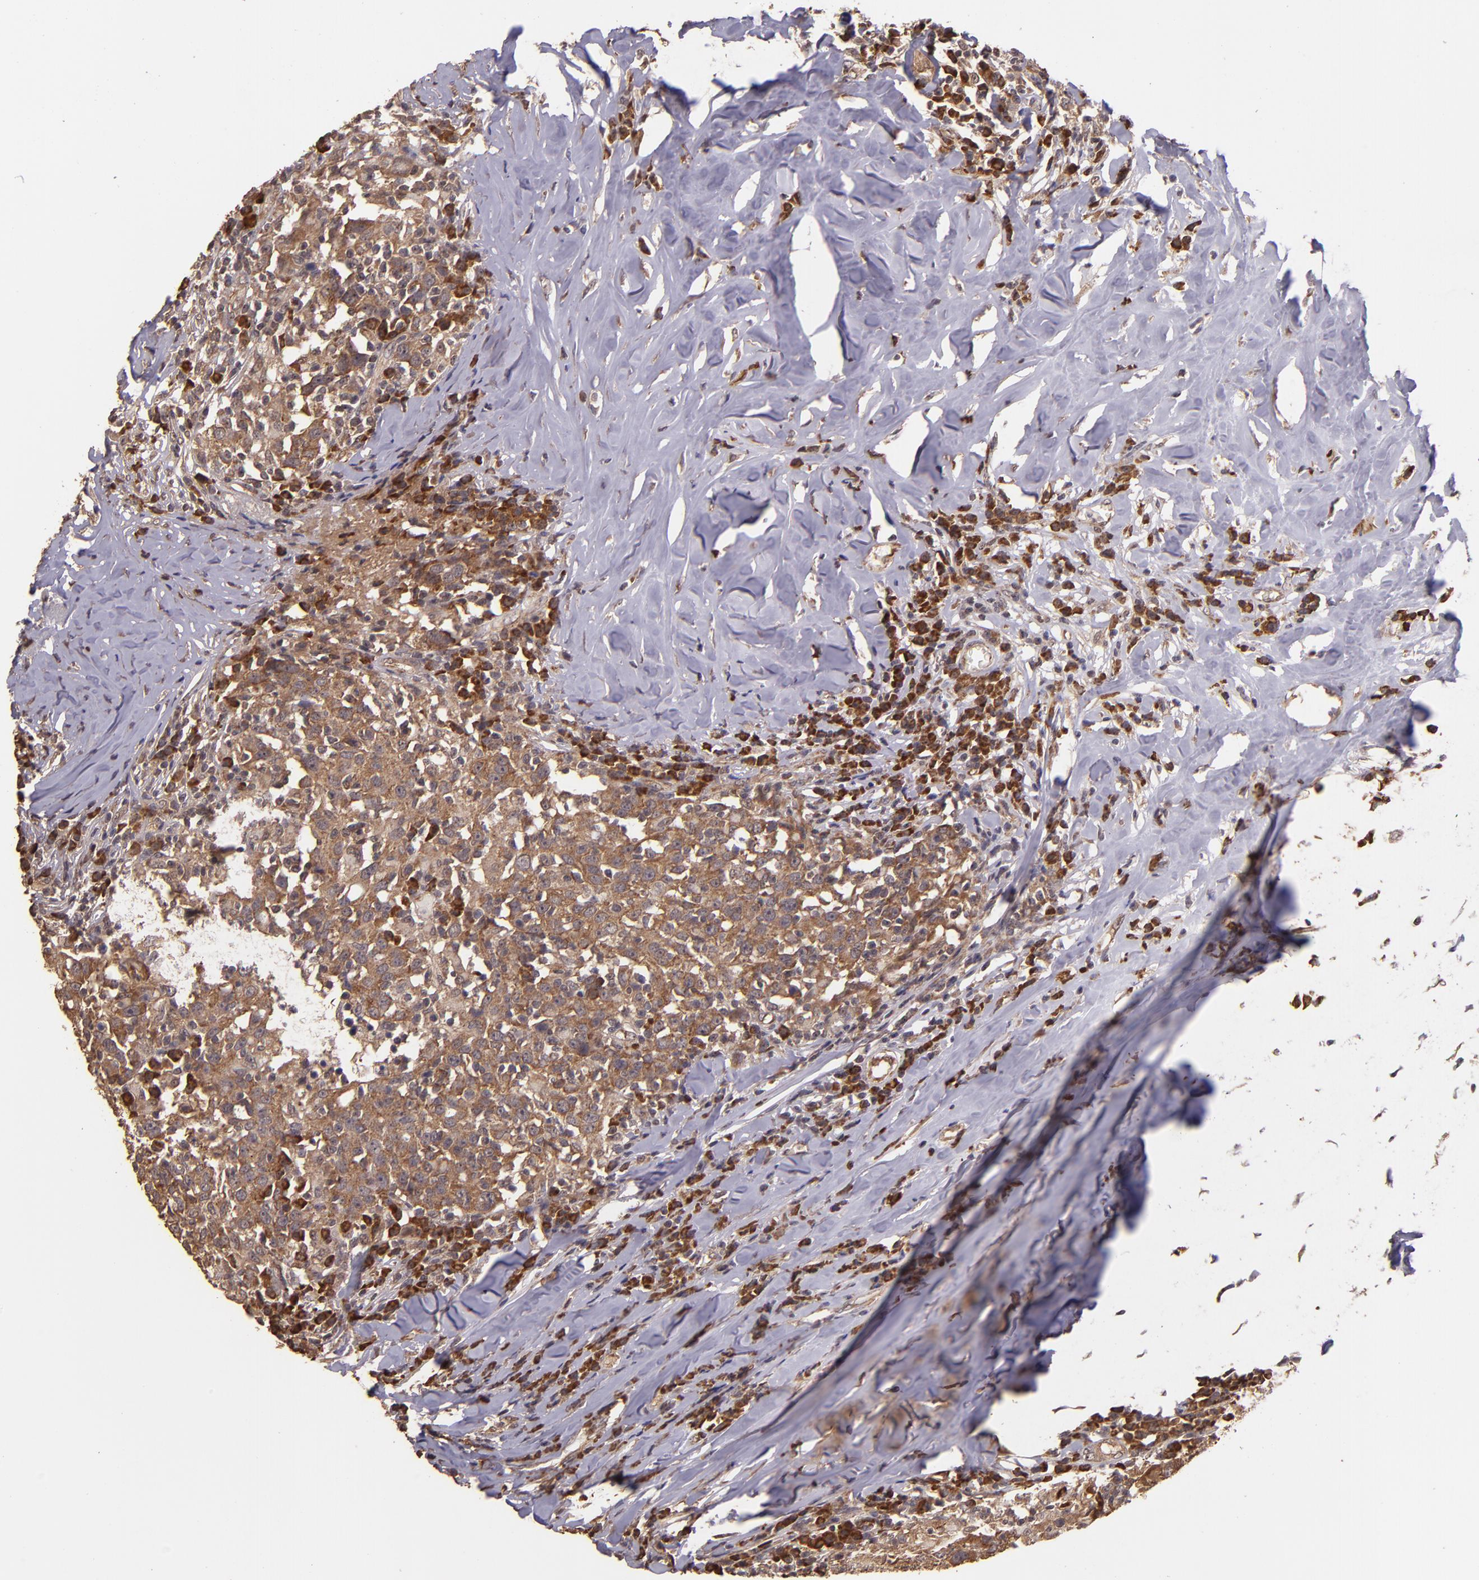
{"staining": {"intensity": "strong", "quantity": ">75%", "location": "cytoplasmic/membranous"}, "tissue": "head and neck cancer", "cell_type": "Tumor cells", "image_type": "cancer", "snomed": [{"axis": "morphology", "description": "Adenocarcinoma, NOS"}, {"axis": "topography", "description": "Salivary gland"}, {"axis": "topography", "description": "Head-Neck"}], "caption": "Head and neck cancer was stained to show a protein in brown. There is high levels of strong cytoplasmic/membranous expression in approximately >75% of tumor cells. Nuclei are stained in blue.", "gene": "USP51", "patient": {"sex": "female", "age": 65}}